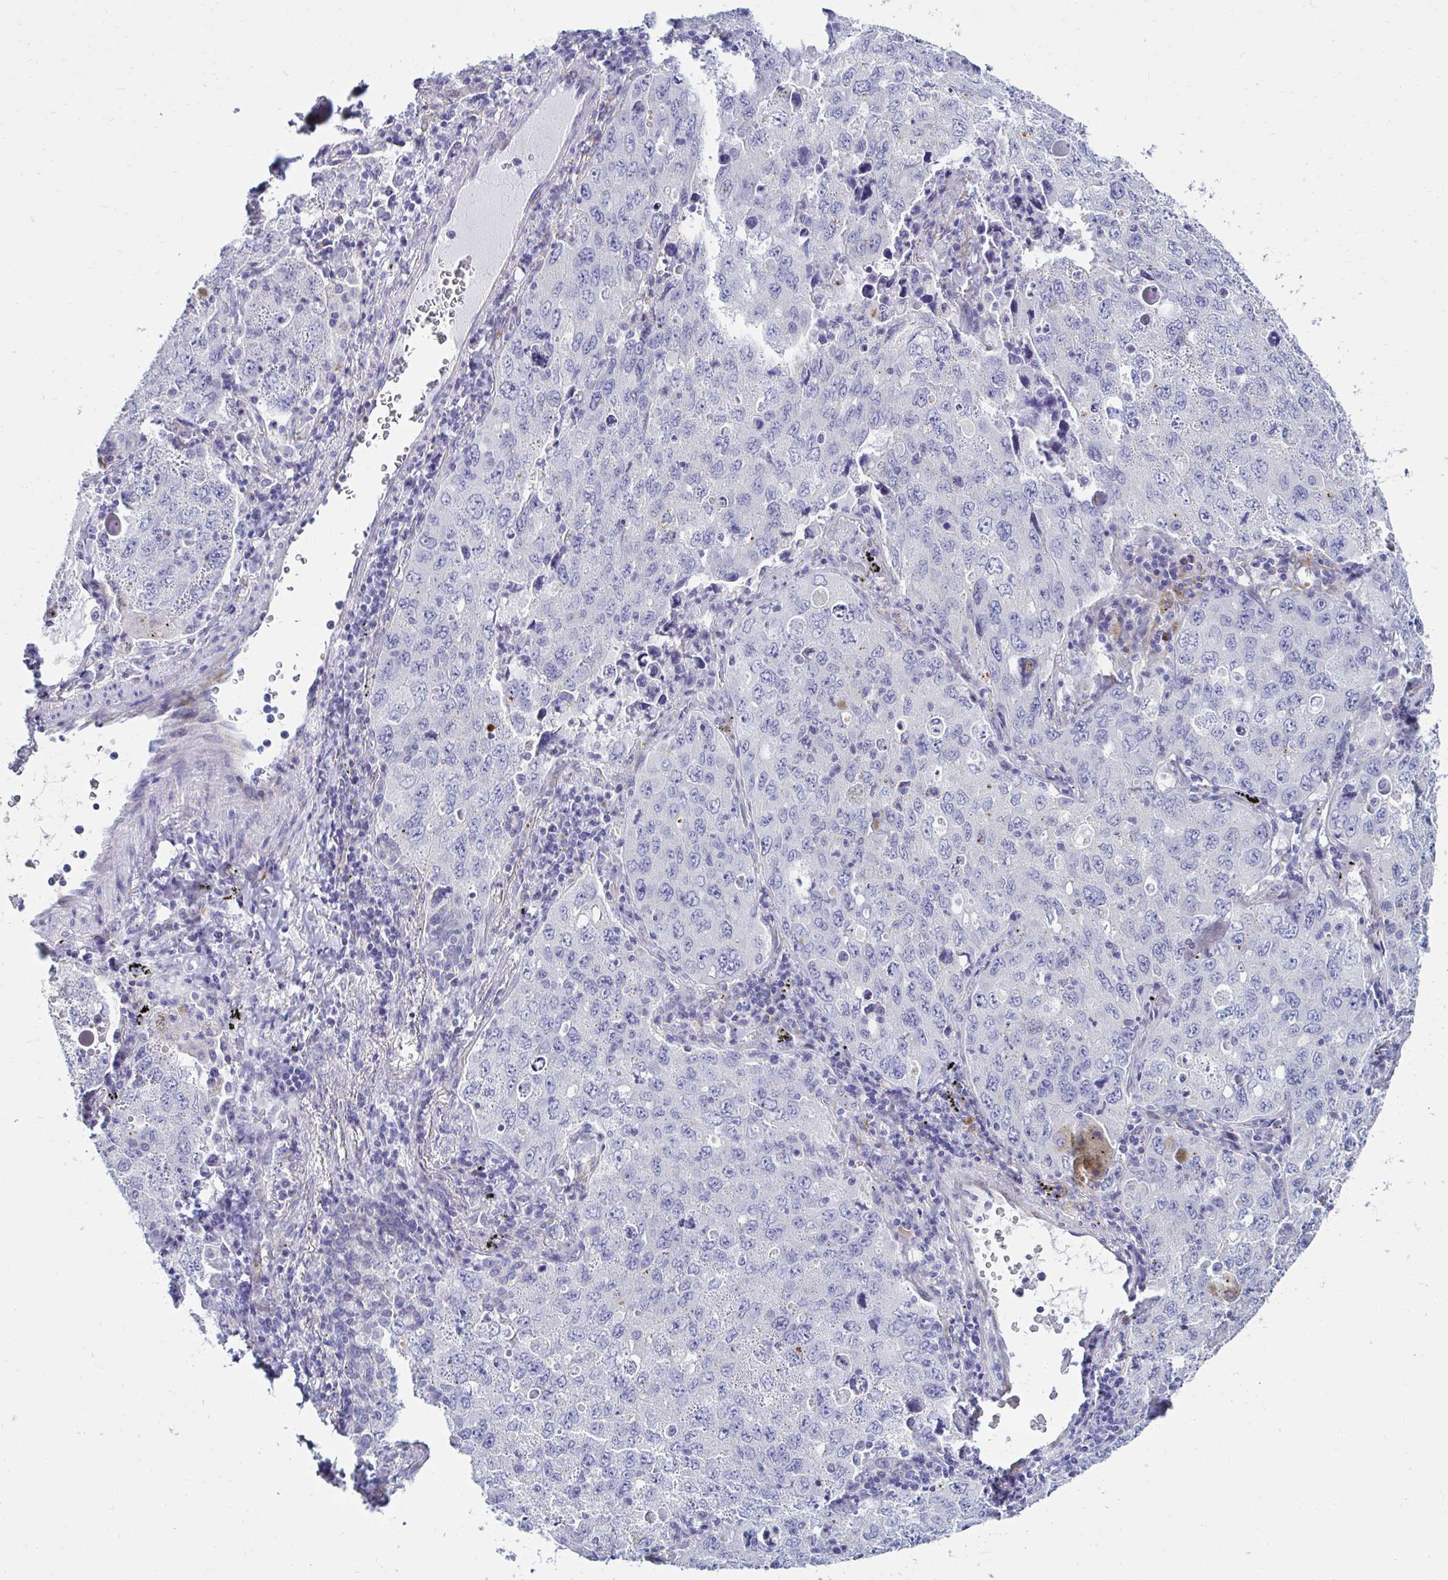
{"staining": {"intensity": "negative", "quantity": "none", "location": "none"}, "tissue": "lung cancer", "cell_type": "Tumor cells", "image_type": "cancer", "snomed": [{"axis": "morphology", "description": "Adenocarcinoma, NOS"}, {"axis": "topography", "description": "Lung"}], "caption": "High magnification brightfield microscopy of lung cancer stained with DAB (3,3'-diaminobenzidine) (brown) and counterstained with hematoxylin (blue): tumor cells show no significant positivity.", "gene": "ANKRD62", "patient": {"sex": "female", "age": 57}}